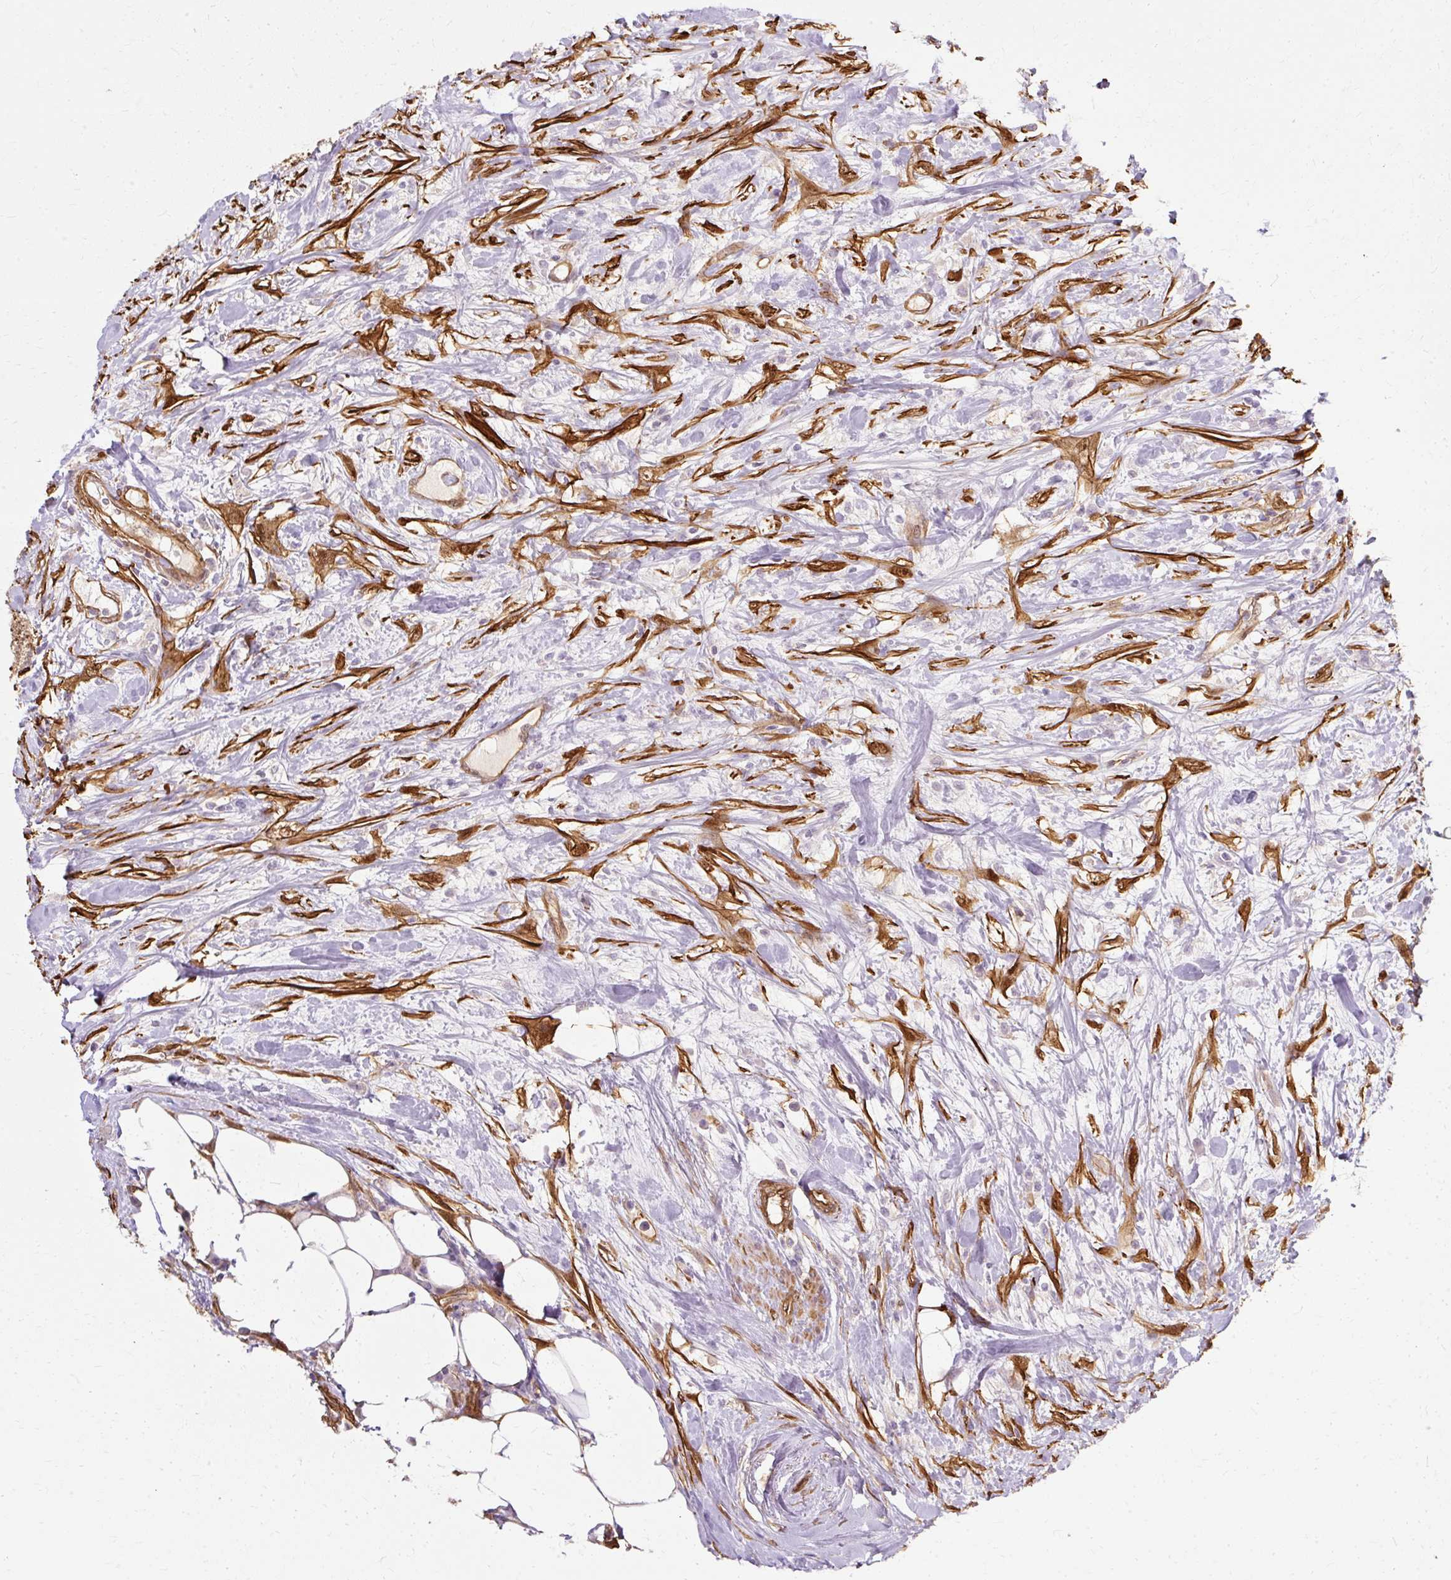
{"staining": {"intensity": "moderate", "quantity": ">75%", "location": "cytoplasmic/membranous,nuclear"}, "tissue": "urothelial cancer", "cell_type": "Tumor cells", "image_type": "cancer", "snomed": [{"axis": "morphology", "description": "Urothelial carcinoma, High grade"}, {"axis": "topography", "description": "Urinary bladder"}], "caption": "This is a histology image of immunohistochemistry staining of urothelial cancer, which shows moderate expression in the cytoplasmic/membranous and nuclear of tumor cells.", "gene": "CNN3", "patient": {"sex": "male", "age": 61}}